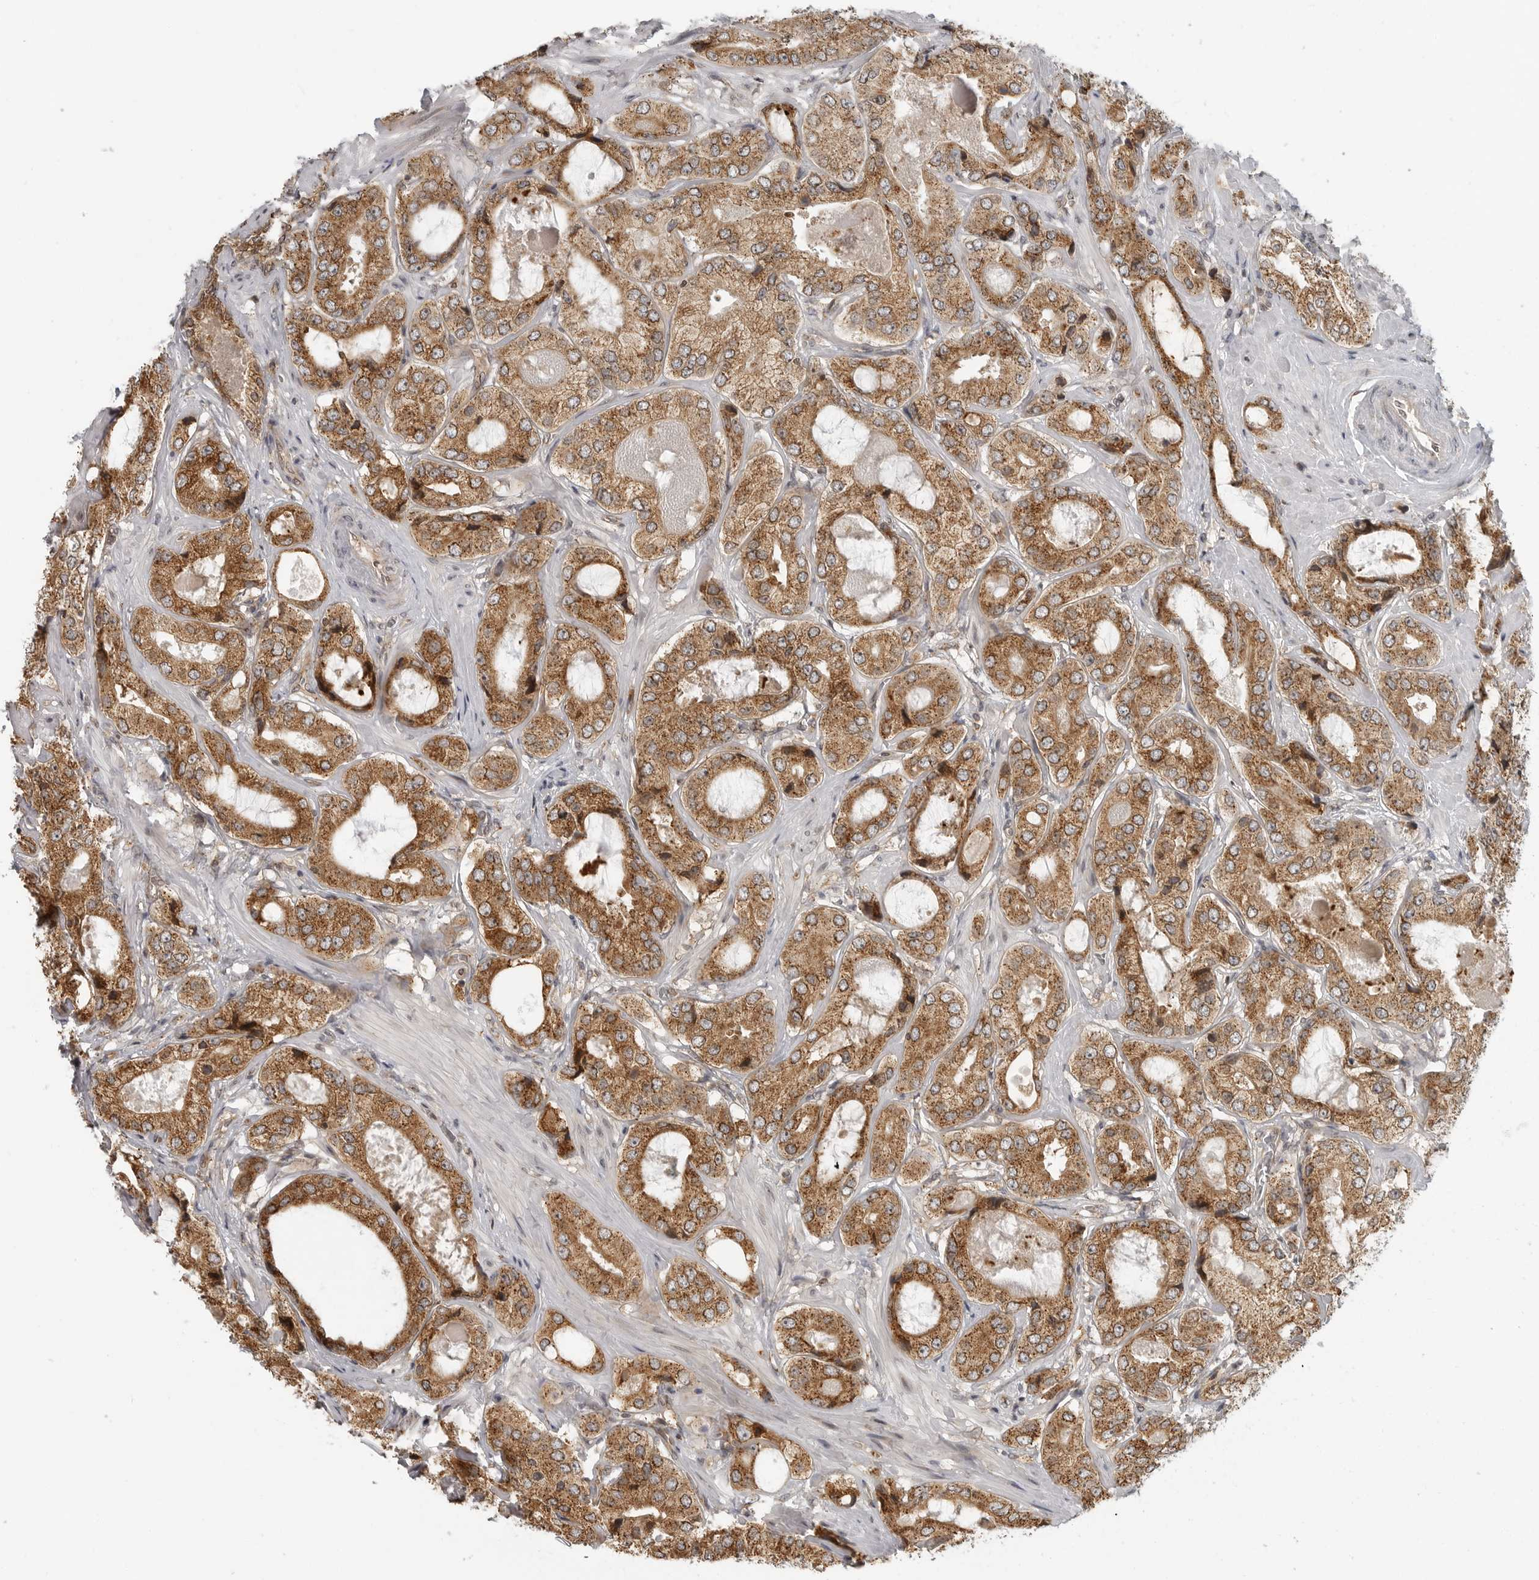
{"staining": {"intensity": "moderate", "quantity": ">75%", "location": "cytoplasmic/membranous"}, "tissue": "prostate cancer", "cell_type": "Tumor cells", "image_type": "cancer", "snomed": [{"axis": "morphology", "description": "Adenocarcinoma, High grade"}, {"axis": "topography", "description": "Prostate"}], "caption": "The histopathology image shows a brown stain indicating the presence of a protein in the cytoplasmic/membranous of tumor cells in high-grade adenocarcinoma (prostate). Nuclei are stained in blue.", "gene": "COPA", "patient": {"sex": "male", "age": 59}}